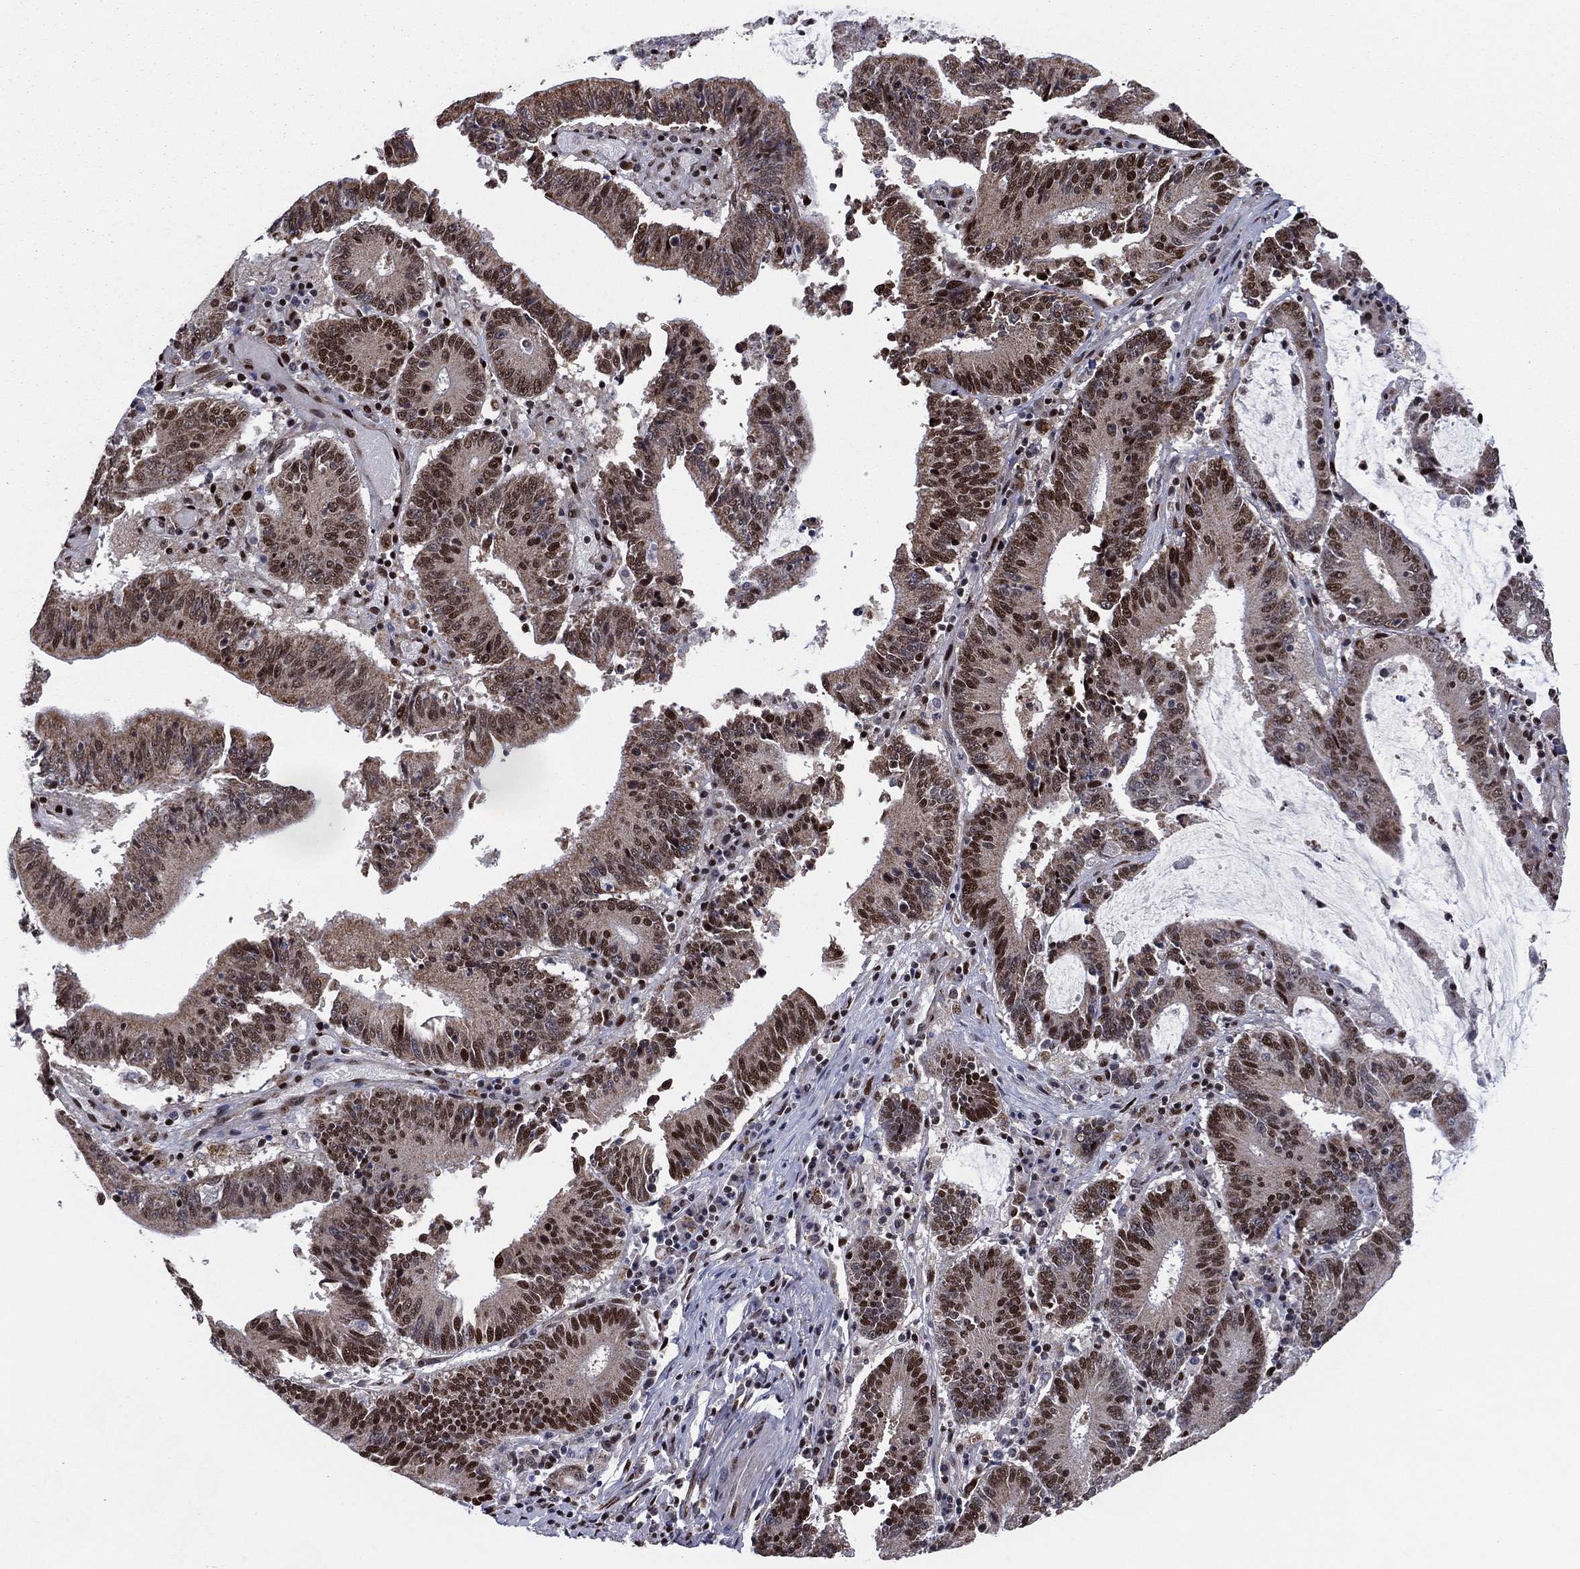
{"staining": {"intensity": "moderate", "quantity": ">75%", "location": "nuclear"}, "tissue": "stomach cancer", "cell_type": "Tumor cells", "image_type": "cancer", "snomed": [{"axis": "morphology", "description": "Adenocarcinoma, NOS"}, {"axis": "topography", "description": "Stomach, upper"}], "caption": "Brown immunohistochemical staining in human stomach cancer (adenocarcinoma) demonstrates moderate nuclear staining in about >75% of tumor cells.", "gene": "TP53BP1", "patient": {"sex": "male", "age": 68}}